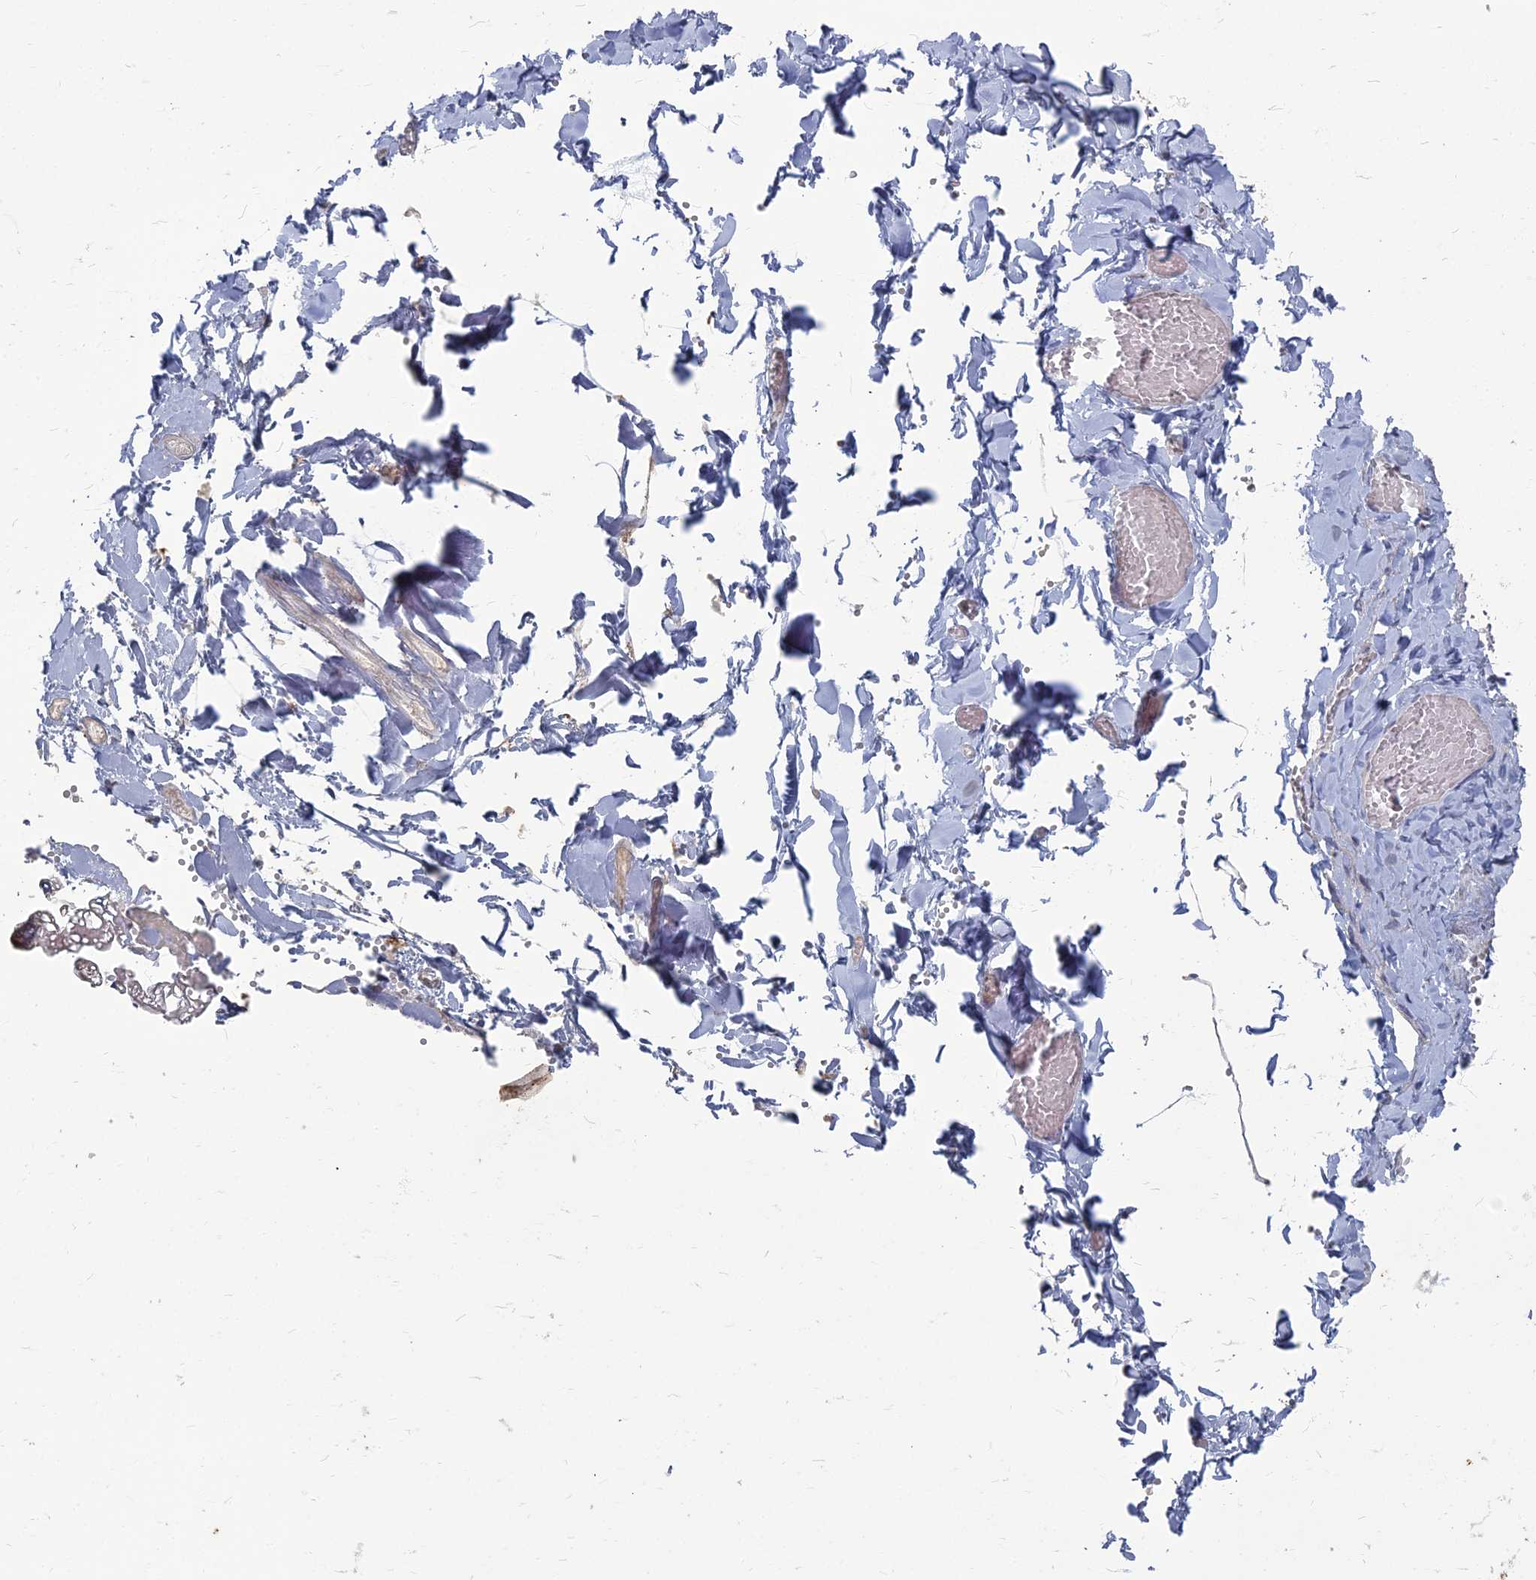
{"staining": {"intensity": "negative", "quantity": "none", "location": "none"}, "tissue": "adipose tissue", "cell_type": "Adipocytes", "image_type": "normal", "snomed": [{"axis": "morphology", "description": "Normal tissue, NOS"}, {"axis": "topography", "description": "Gallbladder"}, {"axis": "topography", "description": "Peripheral nerve tissue"}], "caption": "There is no significant positivity in adipocytes of adipose tissue. (DAB (3,3'-diaminobenzidine) immunohistochemistry, high magnification).", "gene": "TMEM128", "patient": {"sex": "male", "age": 38}}